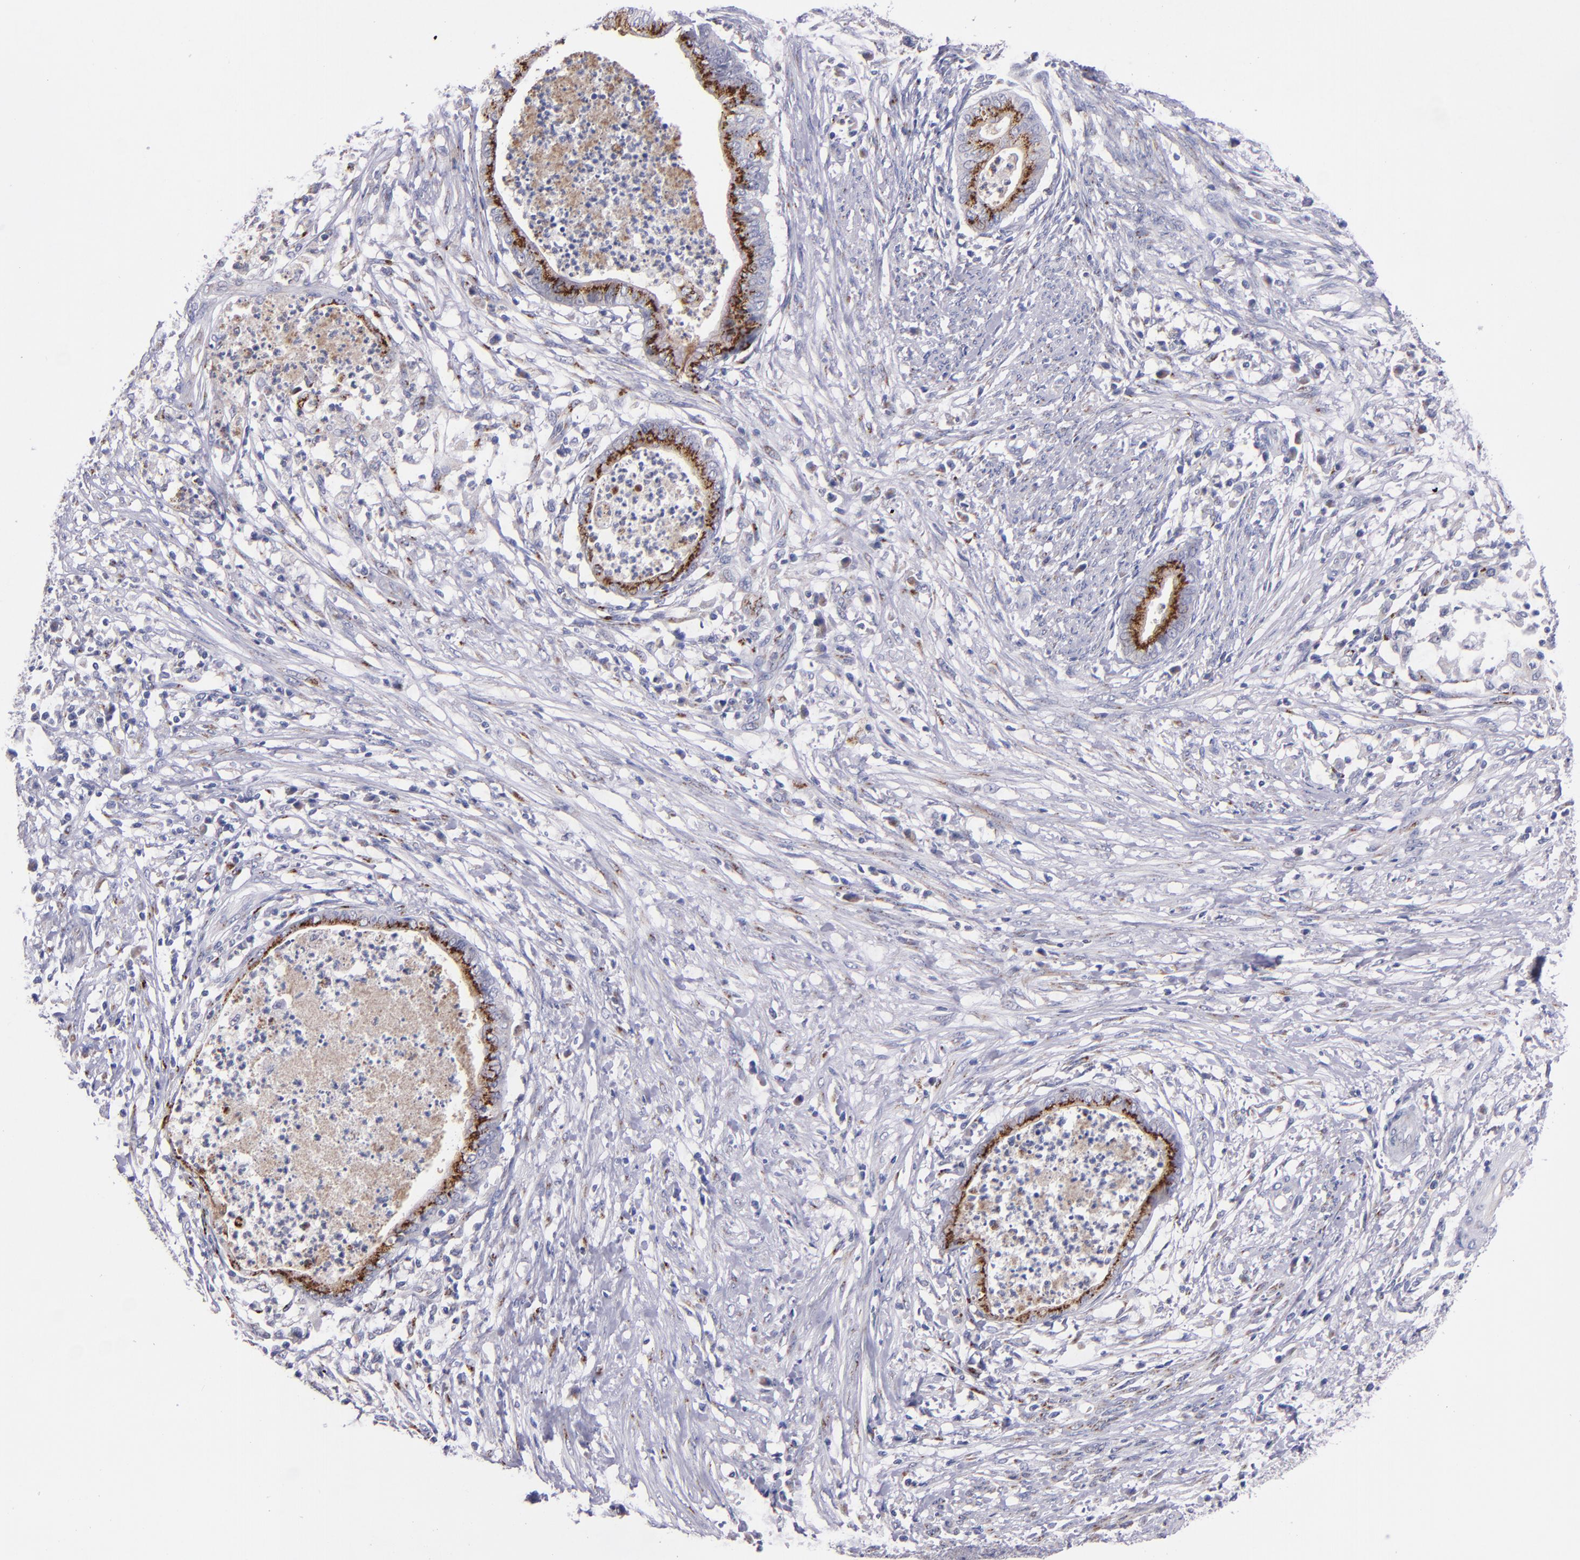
{"staining": {"intensity": "strong", "quantity": ">75%", "location": "cytoplasmic/membranous"}, "tissue": "endometrial cancer", "cell_type": "Tumor cells", "image_type": "cancer", "snomed": [{"axis": "morphology", "description": "Necrosis, NOS"}, {"axis": "morphology", "description": "Adenocarcinoma, NOS"}, {"axis": "topography", "description": "Endometrium"}], "caption": "Human endometrial cancer (adenocarcinoma) stained with a brown dye shows strong cytoplasmic/membranous positive positivity in approximately >75% of tumor cells.", "gene": "RAB41", "patient": {"sex": "female", "age": 79}}